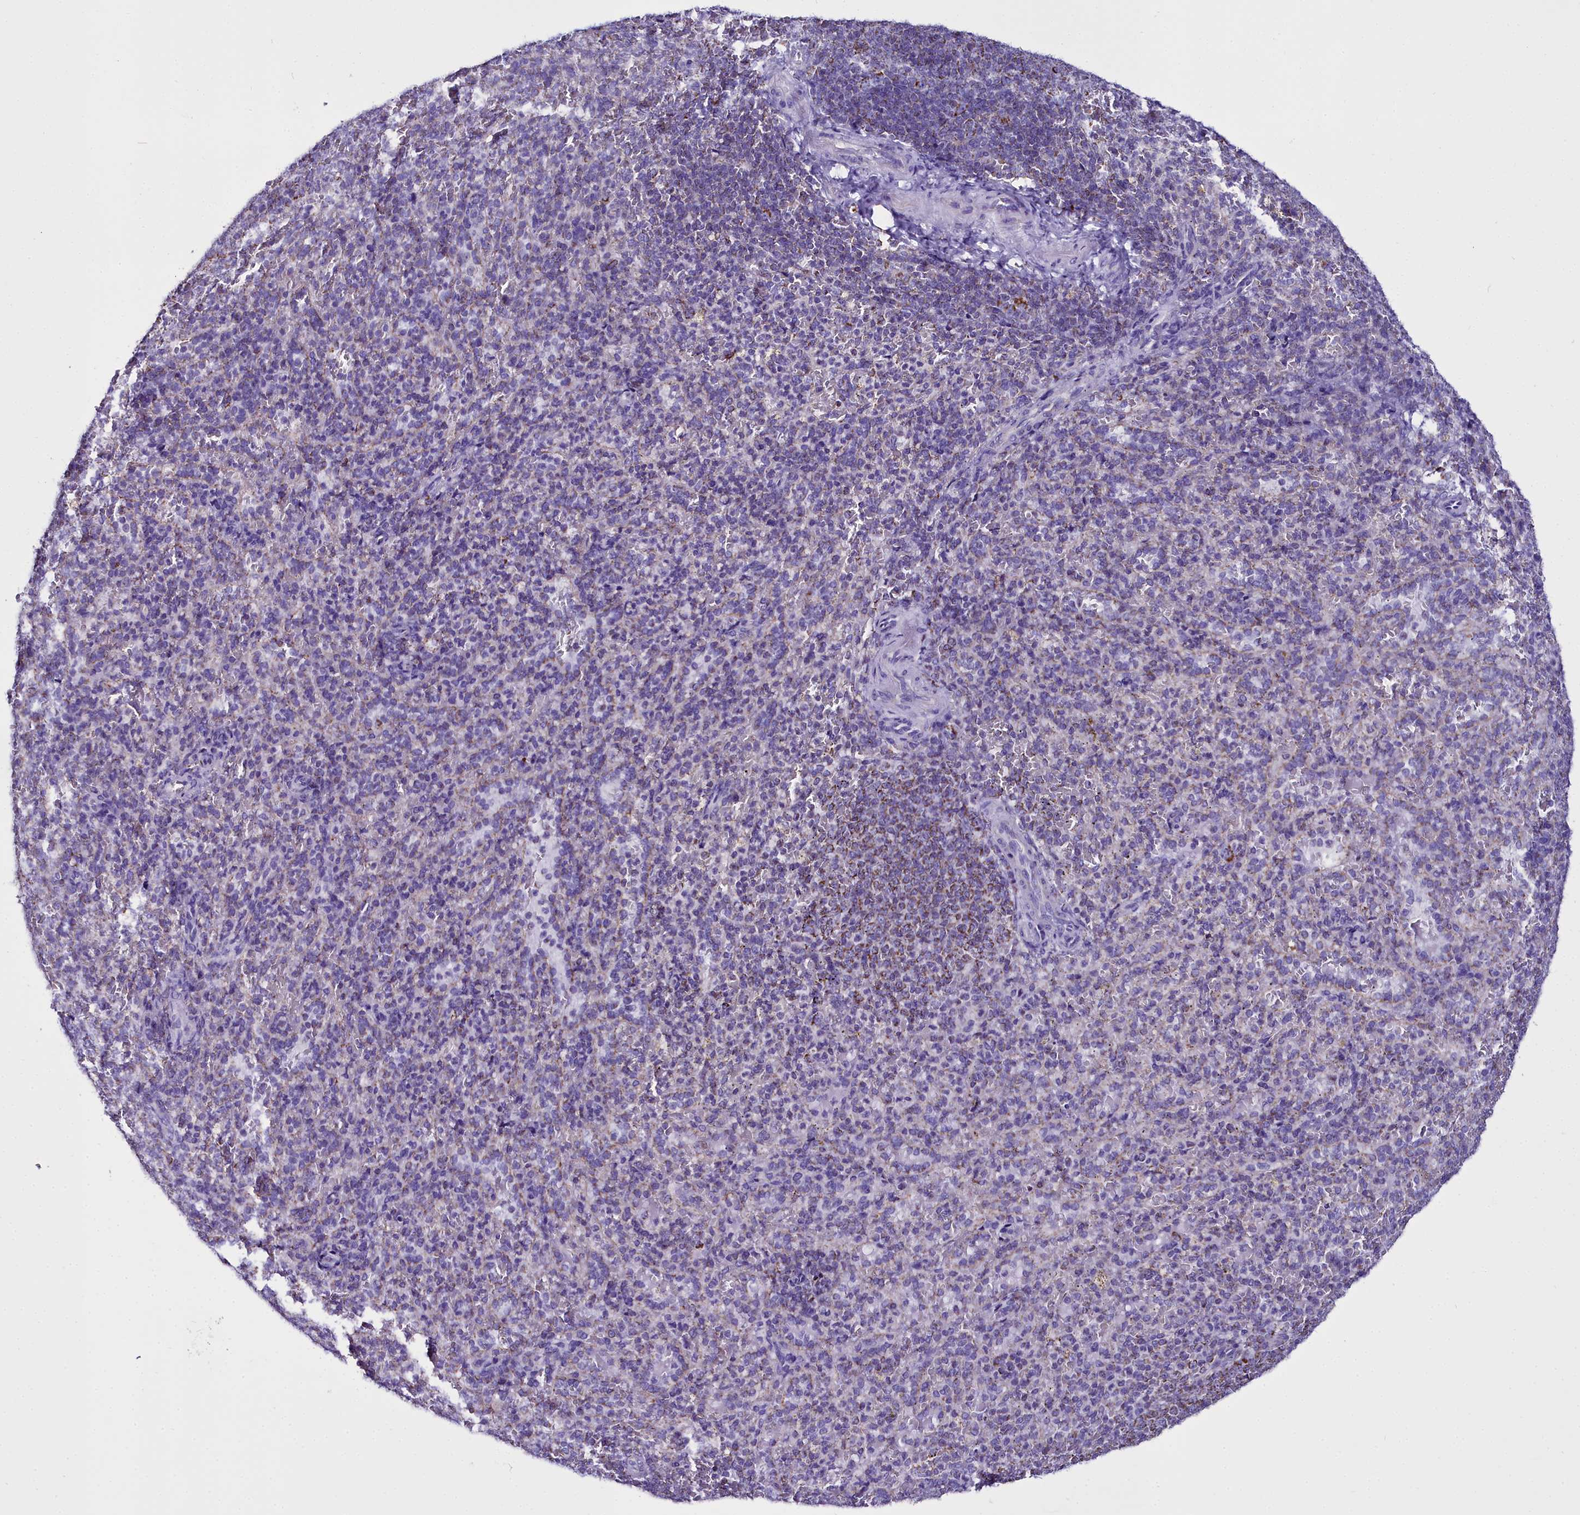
{"staining": {"intensity": "moderate", "quantity": "<25%", "location": "cytoplasmic/membranous"}, "tissue": "spleen", "cell_type": "Cells in red pulp", "image_type": "normal", "snomed": [{"axis": "morphology", "description": "Normal tissue, NOS"}, {"axis": "topography", "description": "Spleen"}], "caption": "Protein positivity by immunohistochemistry shows moderate cytoplasmic/membranous positivity in approximately <25% of cells in red pulp in benign spleen. Immunohistochemistry stains the protein in brown and the nuclei are stained blue.", "gene": "WDFY3", "patient": {"sex": "female", "age": 21}}